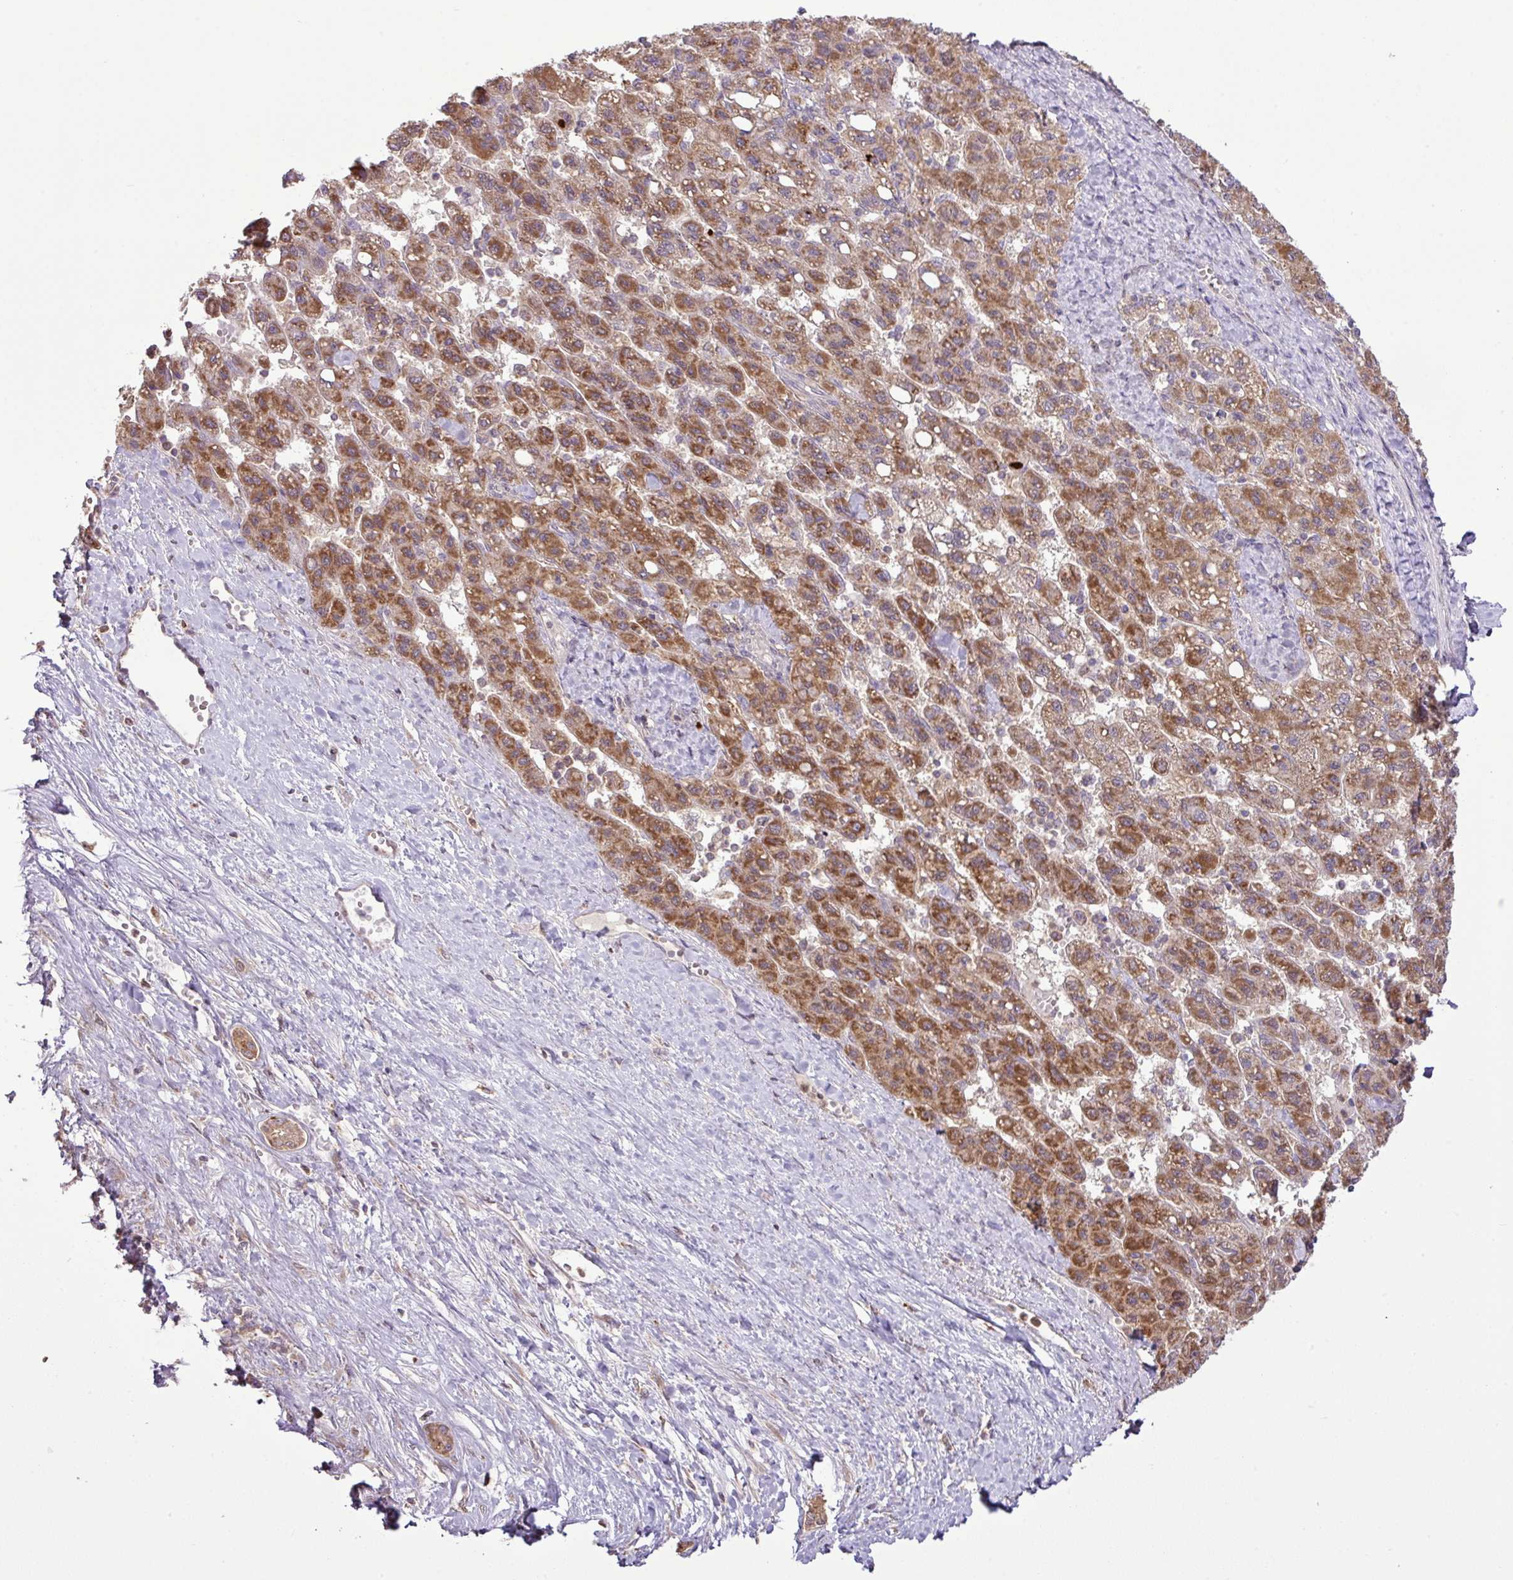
{"staining": {"intensity": "moderate", "quantity": ">75%", "location": "cytoplasmic/membranous"}, "tissue": "liver cancer", "cell_type": "Tumor cells", "image_type": "cancer", "snomed": [{"axis": "morphology", "description": "Carcinoma, Hepatocellular, NOS"}, {"axis": "topography", "description": "Liver"}], "caption": "Protein staining demonstrates moderate cytoplasmic/membranous staining in approximately >75% of tumor cells in liver cancer (hepatocellular carcinoma). The staining was performed using DAB (3,3'-diaminobenzidine), with brown indicating positive protein expression. Nuclei are stained blue with hematoxylin.", "gene": "SMCO4", "patient": {"sex": "female", "age": 82}}